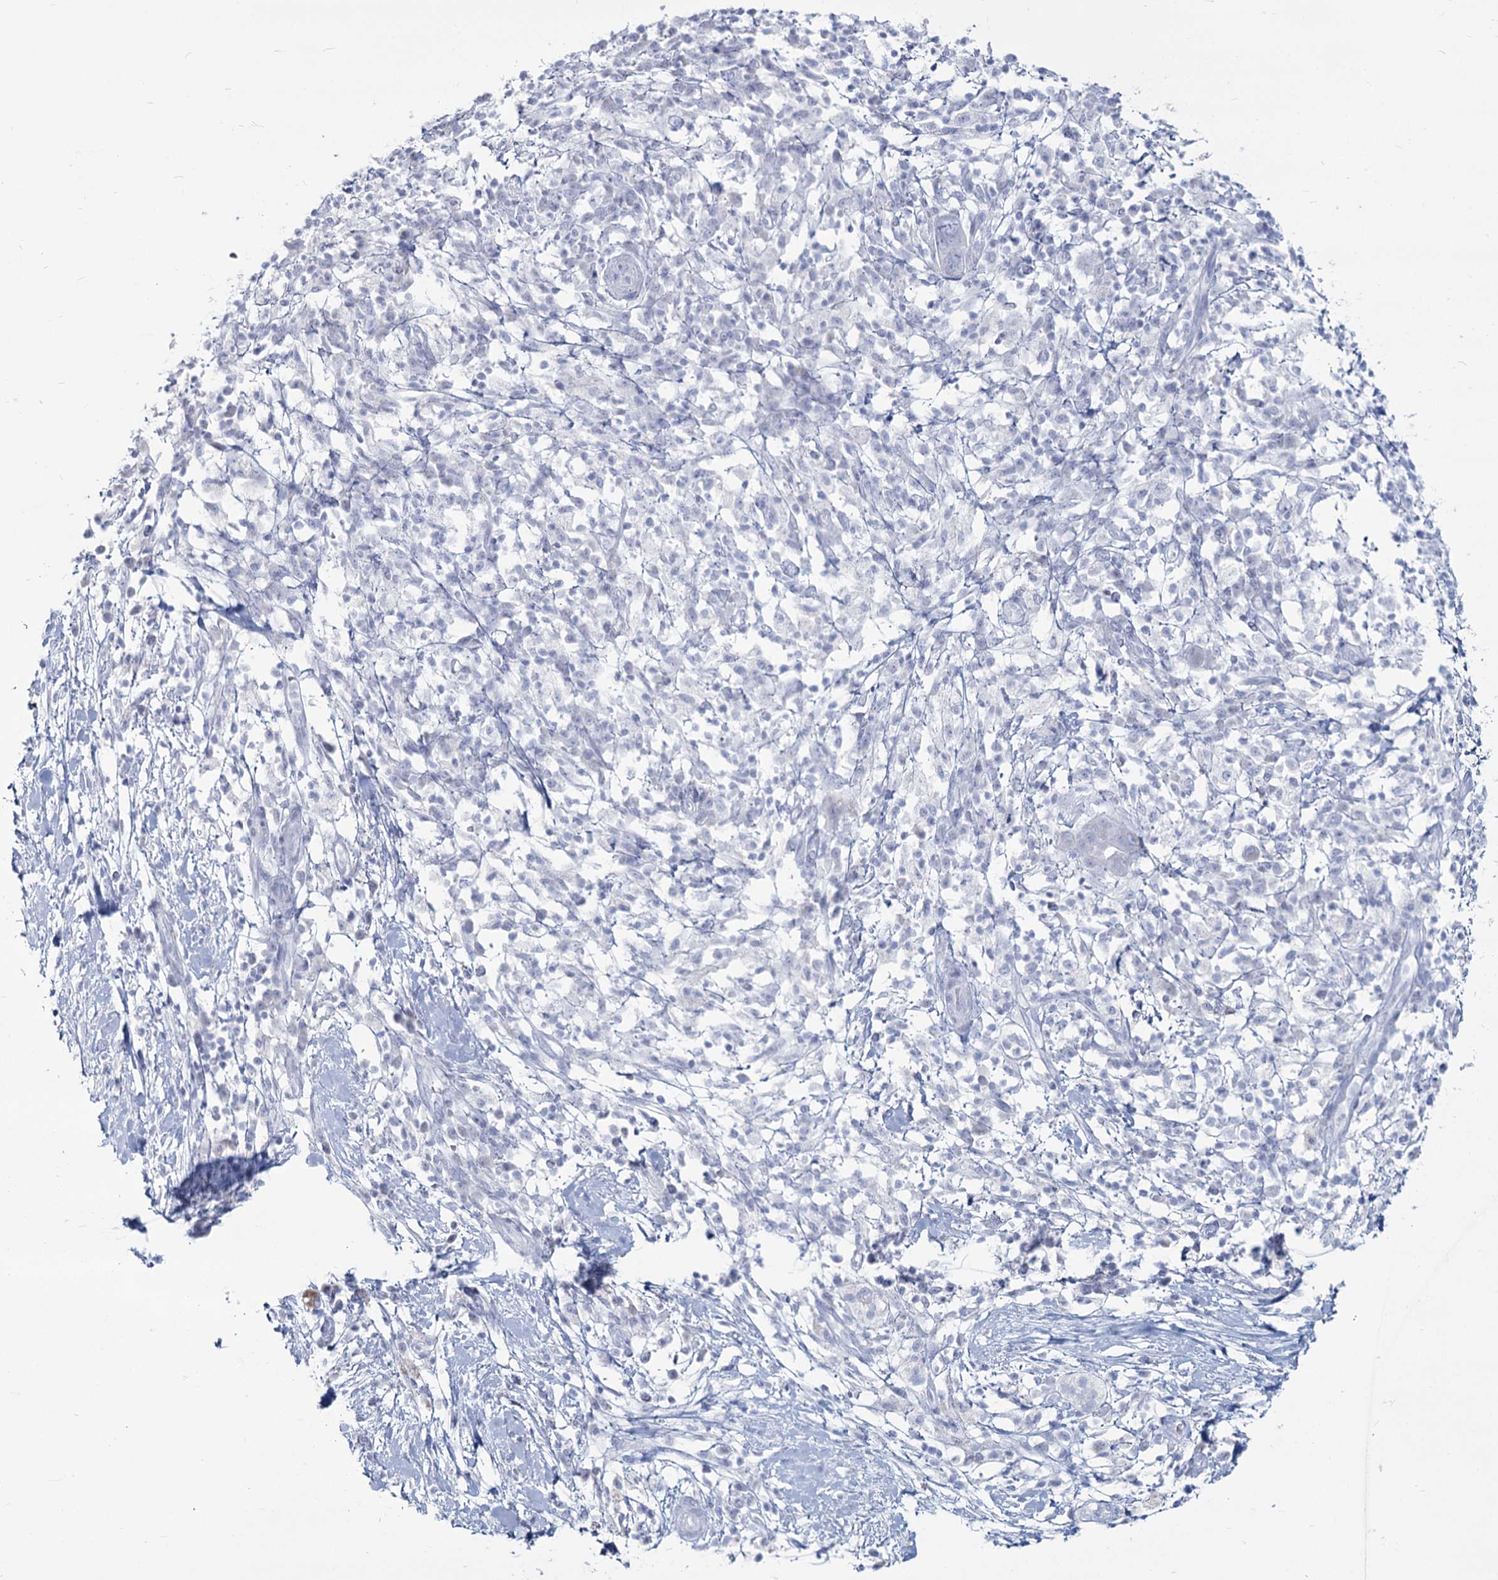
{"staining": {"intensity": "negative", "quantity": "none", "location": "none"}, "tissue": "pancreatic cancer", "cell_type": "Tumor cells", "image_type": "cancer", "snomed": [{"axis": "morphology", "description": "Adenocarcinoma, NOS"}, {"axis": "topography", "description": "Pancreas"}], "caption": "DAB immunohistochemical staining of adenocarcinoma (pancreatic) demonstrates no significant staining in tumor cells.", "gene": "SLC6A19", "patient": {"sex": "male", "age": 68}}